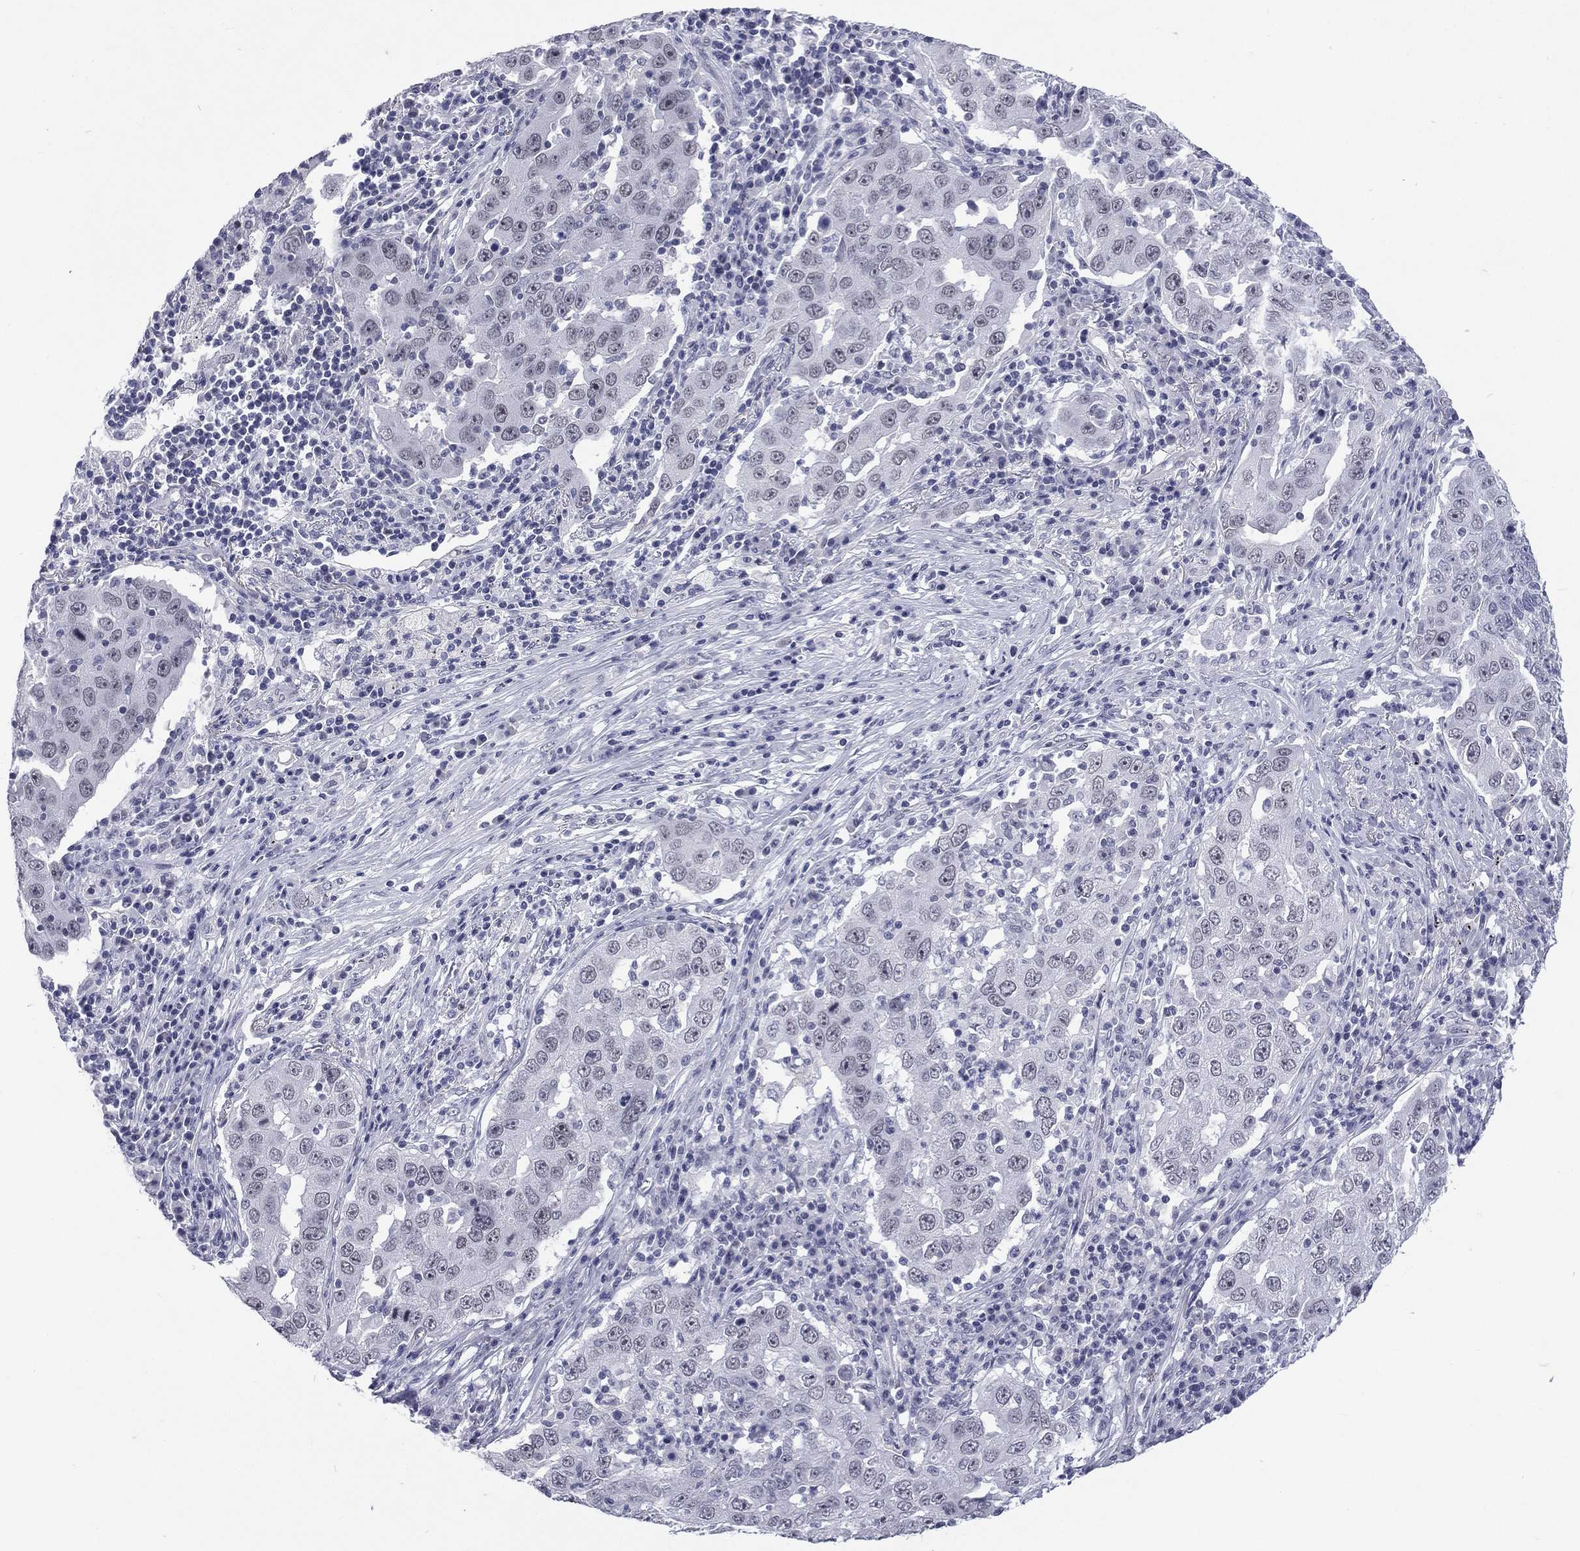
{"staining": {"intensity": "negative", "quantity": "none", "location": "none"}, "tissue": "lung cancer", "cell_type": "Tumor cells", "image_type": "cancer", "snomed": [{"axis": "morphology", "description": "Adenocarcinoma, NOS"}, {"axis": "topography", "description": "Lung"}], "caption": "Tumor cells are negative for protein expression in human lung adenocarcinoma. (Stains: DAB IHC with hematoxylin counter stain, Microscopy: brightfield microscopy at high magnification).", "gene": "SSX1", "patient": {"sex": "male", "age": 73}}